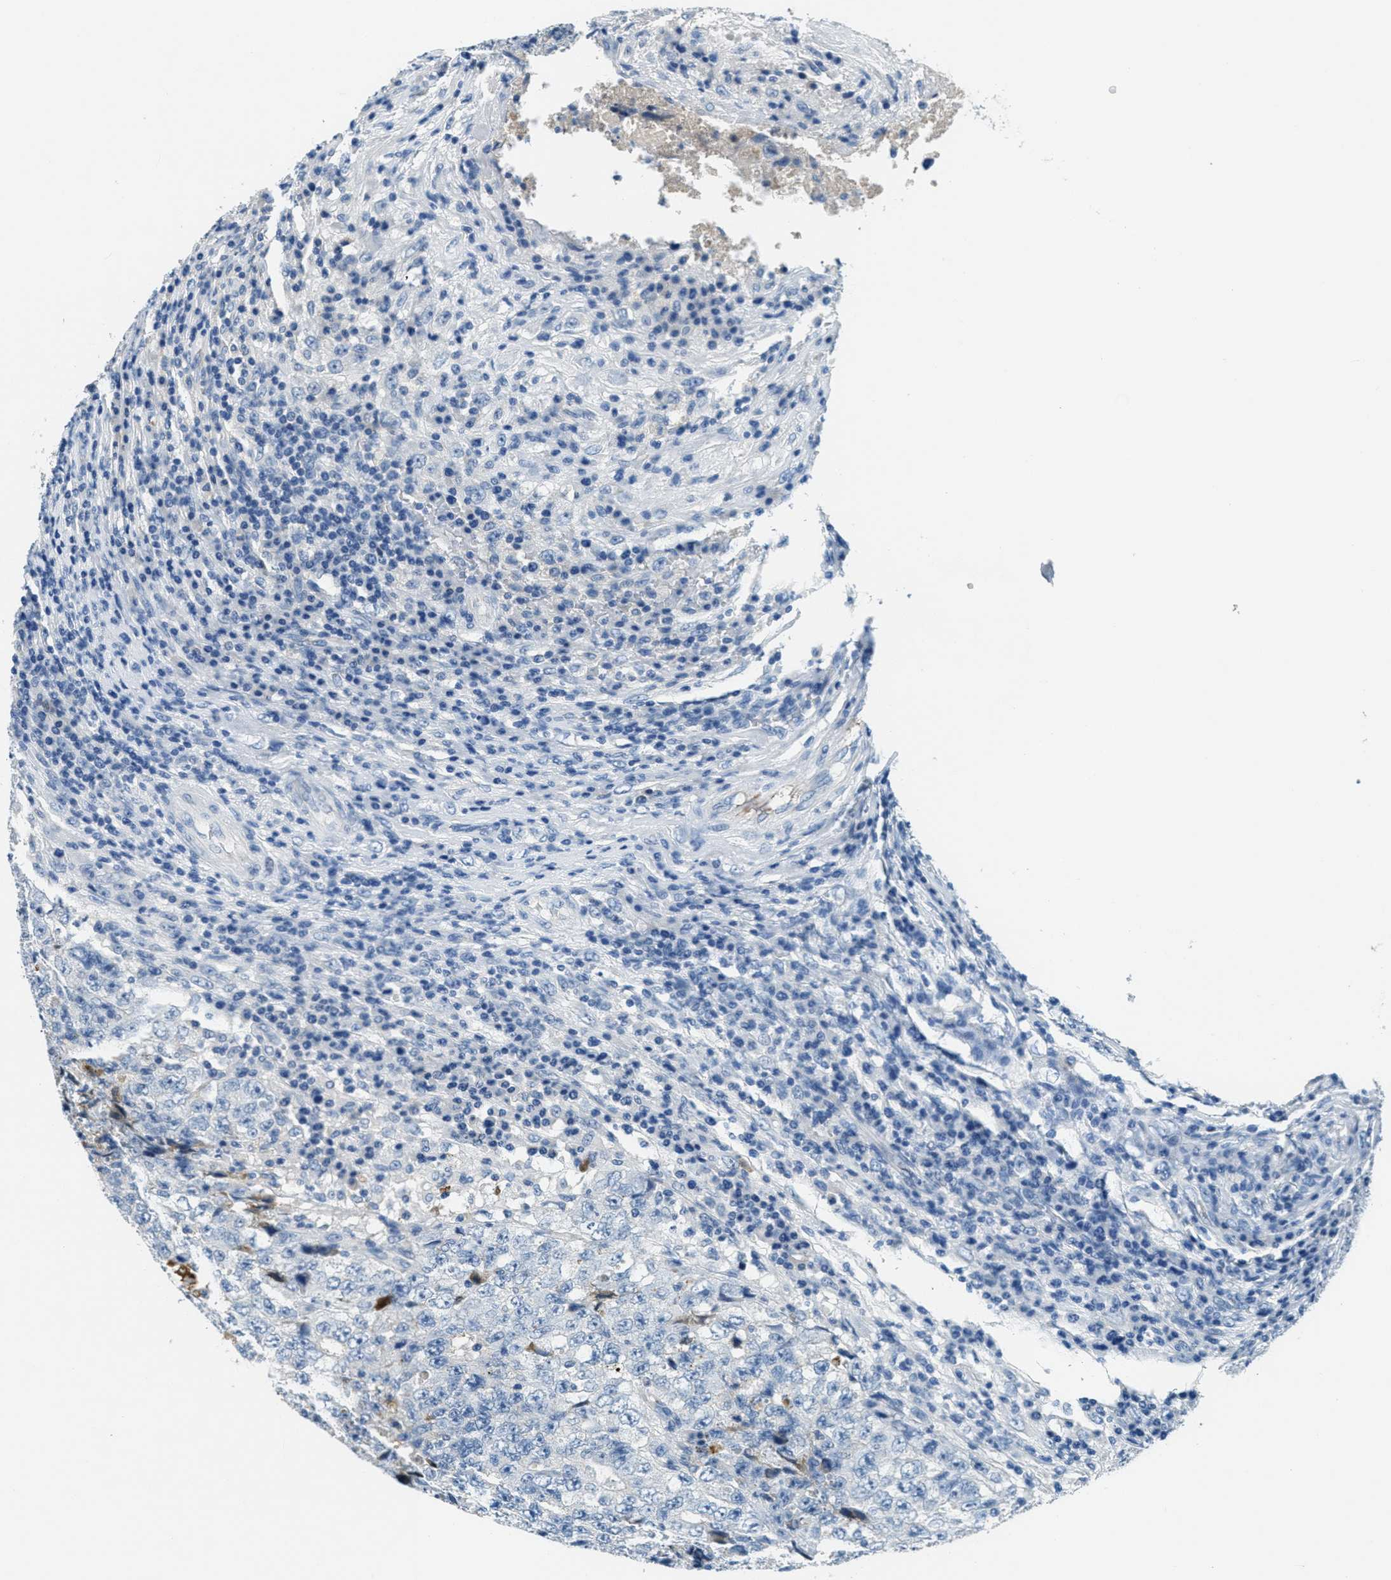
{"staining": {"intensity": "negative", "quantity": "none", "location": "none"}, "tissue": "testis cancer", "cell_type": "Tumor cells", "image_type": "cancer", "snomed": [{"axis": "morphology", "description": "Necrosis, NOS"}, {"axis": "morphology", "description": "Carcinoma, Embryonal, NOS"}, {"axis": "topography", "description": "Testis"}], "caption": "Immunohistochemistry (IHC) photomicrograph of neoplastic tissue: human testis cancer stained with DAB exhibits no significant protein positivity in tumor cells. (DAB IHC visualized using brightfield microscopy, high magnification).", "gene": "A2M", "patient": {"sex": "male", "age": 19}}